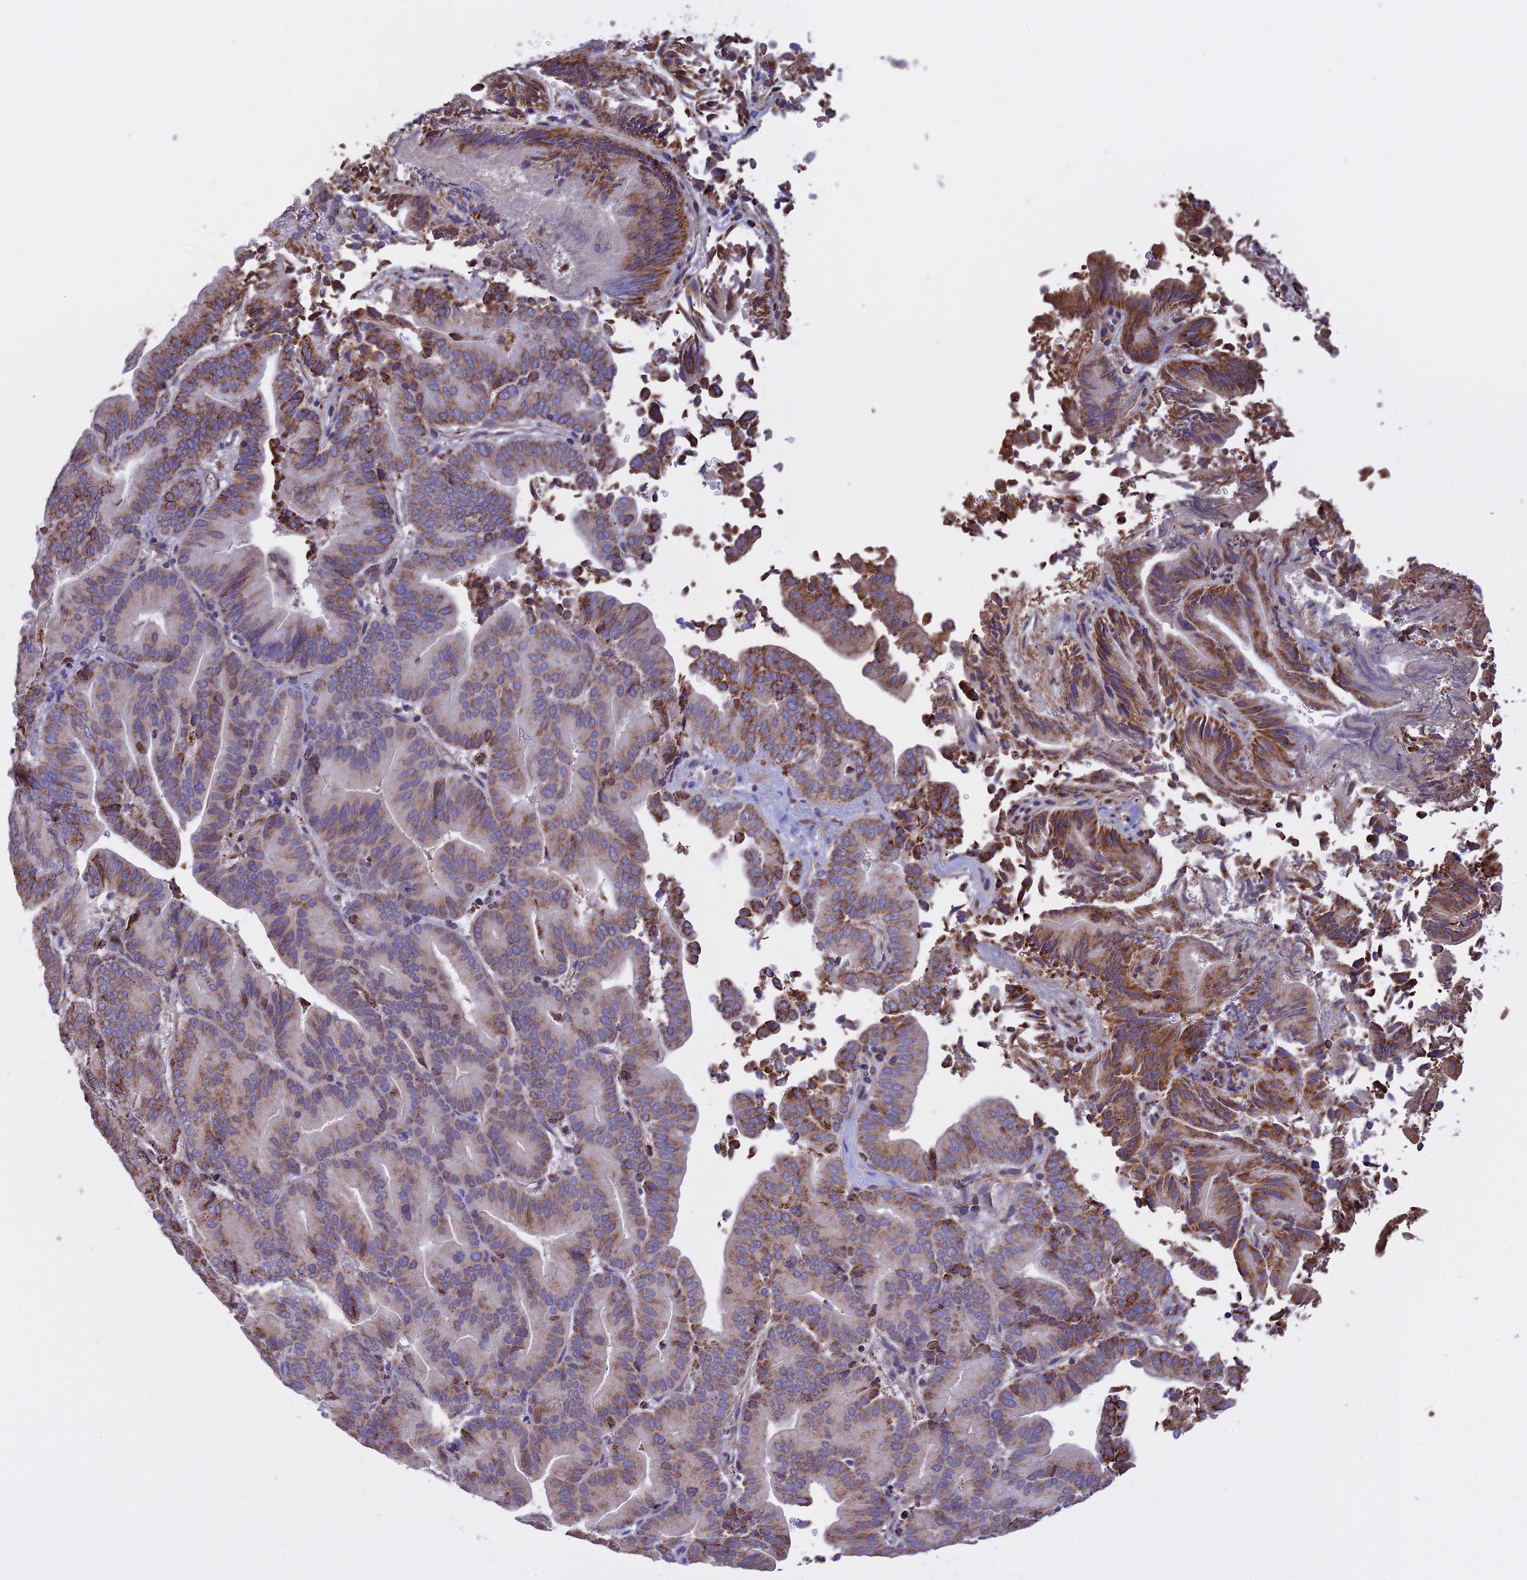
{"staining": {"intensity": "moderate", "quantity": "<25%", "location": "cytoplasmic/membranous"}, "tissue": "liver cancer", "cell_type": "Tumor cells", "image_type": "cancer", "snomed": [{"axis": "morphology", "description": "Cholangiocarcinoma"}, {"axis": "topography", "description": "Liver"}], "caption": "The immunohistochemical stain highlights moderate cytoplasmic/membranous positivity in tumor cells of liver cancer tissue.", "gene": "KCNG1", "patient": {"sex": "female", "age": 75}}